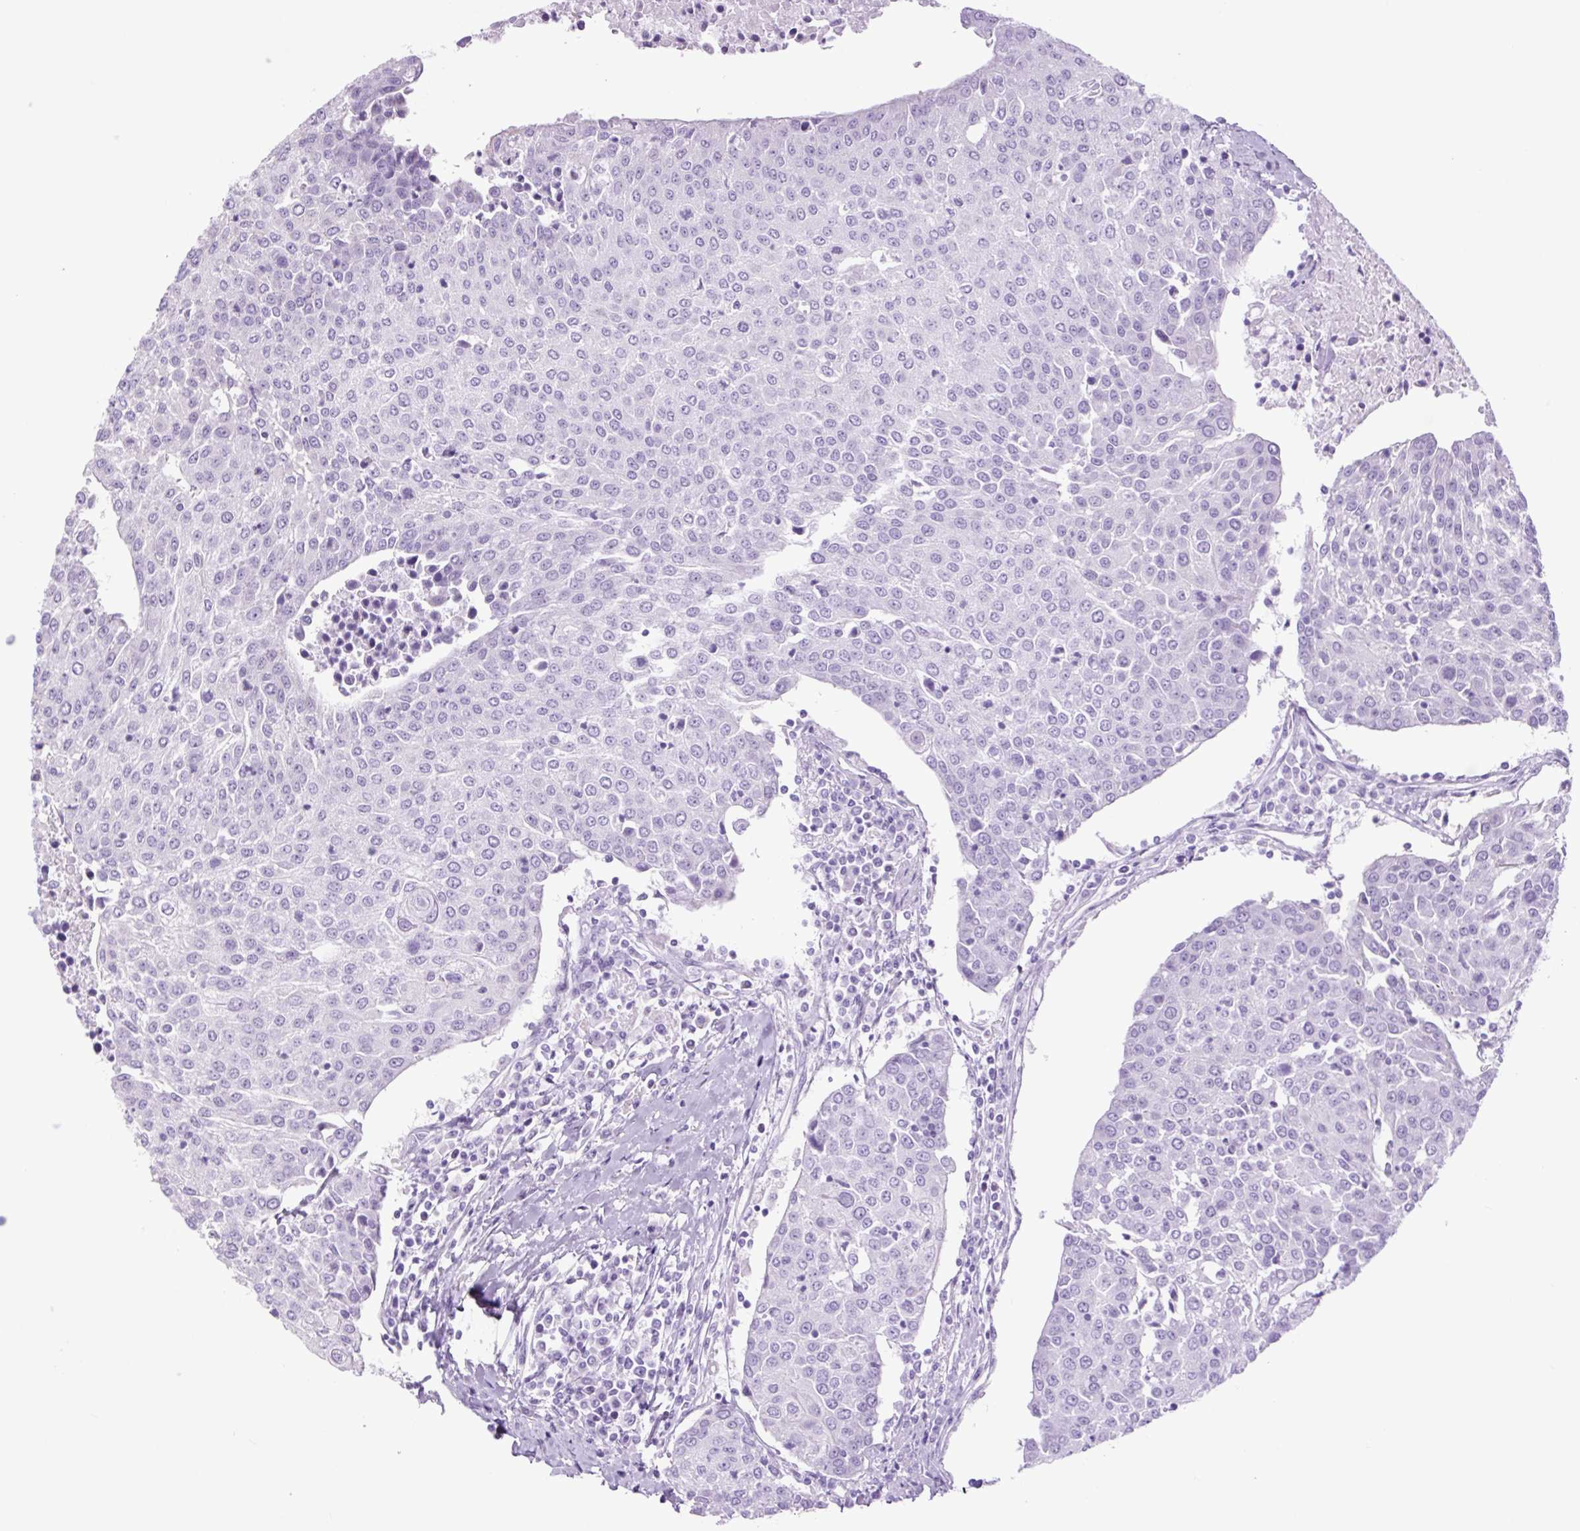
{"staining": {"intensity": "negative", "quantity": "none", "location": "none"}, "tissue": "urothelial cancer", "cell_type": "Tumor cells", "image_type": "cancer", "snomed": [{"axis": "morphology", "description": "Urothelial carcinoma, High grade"}, {"axis": "topography", "description": "Urinary bladder"}], "caption": "Tumor cells show no significant expression in urothelial carcinoma (high-grade).", "gene": "TFF2", "patient": {"sex": "female", "age": 85}}